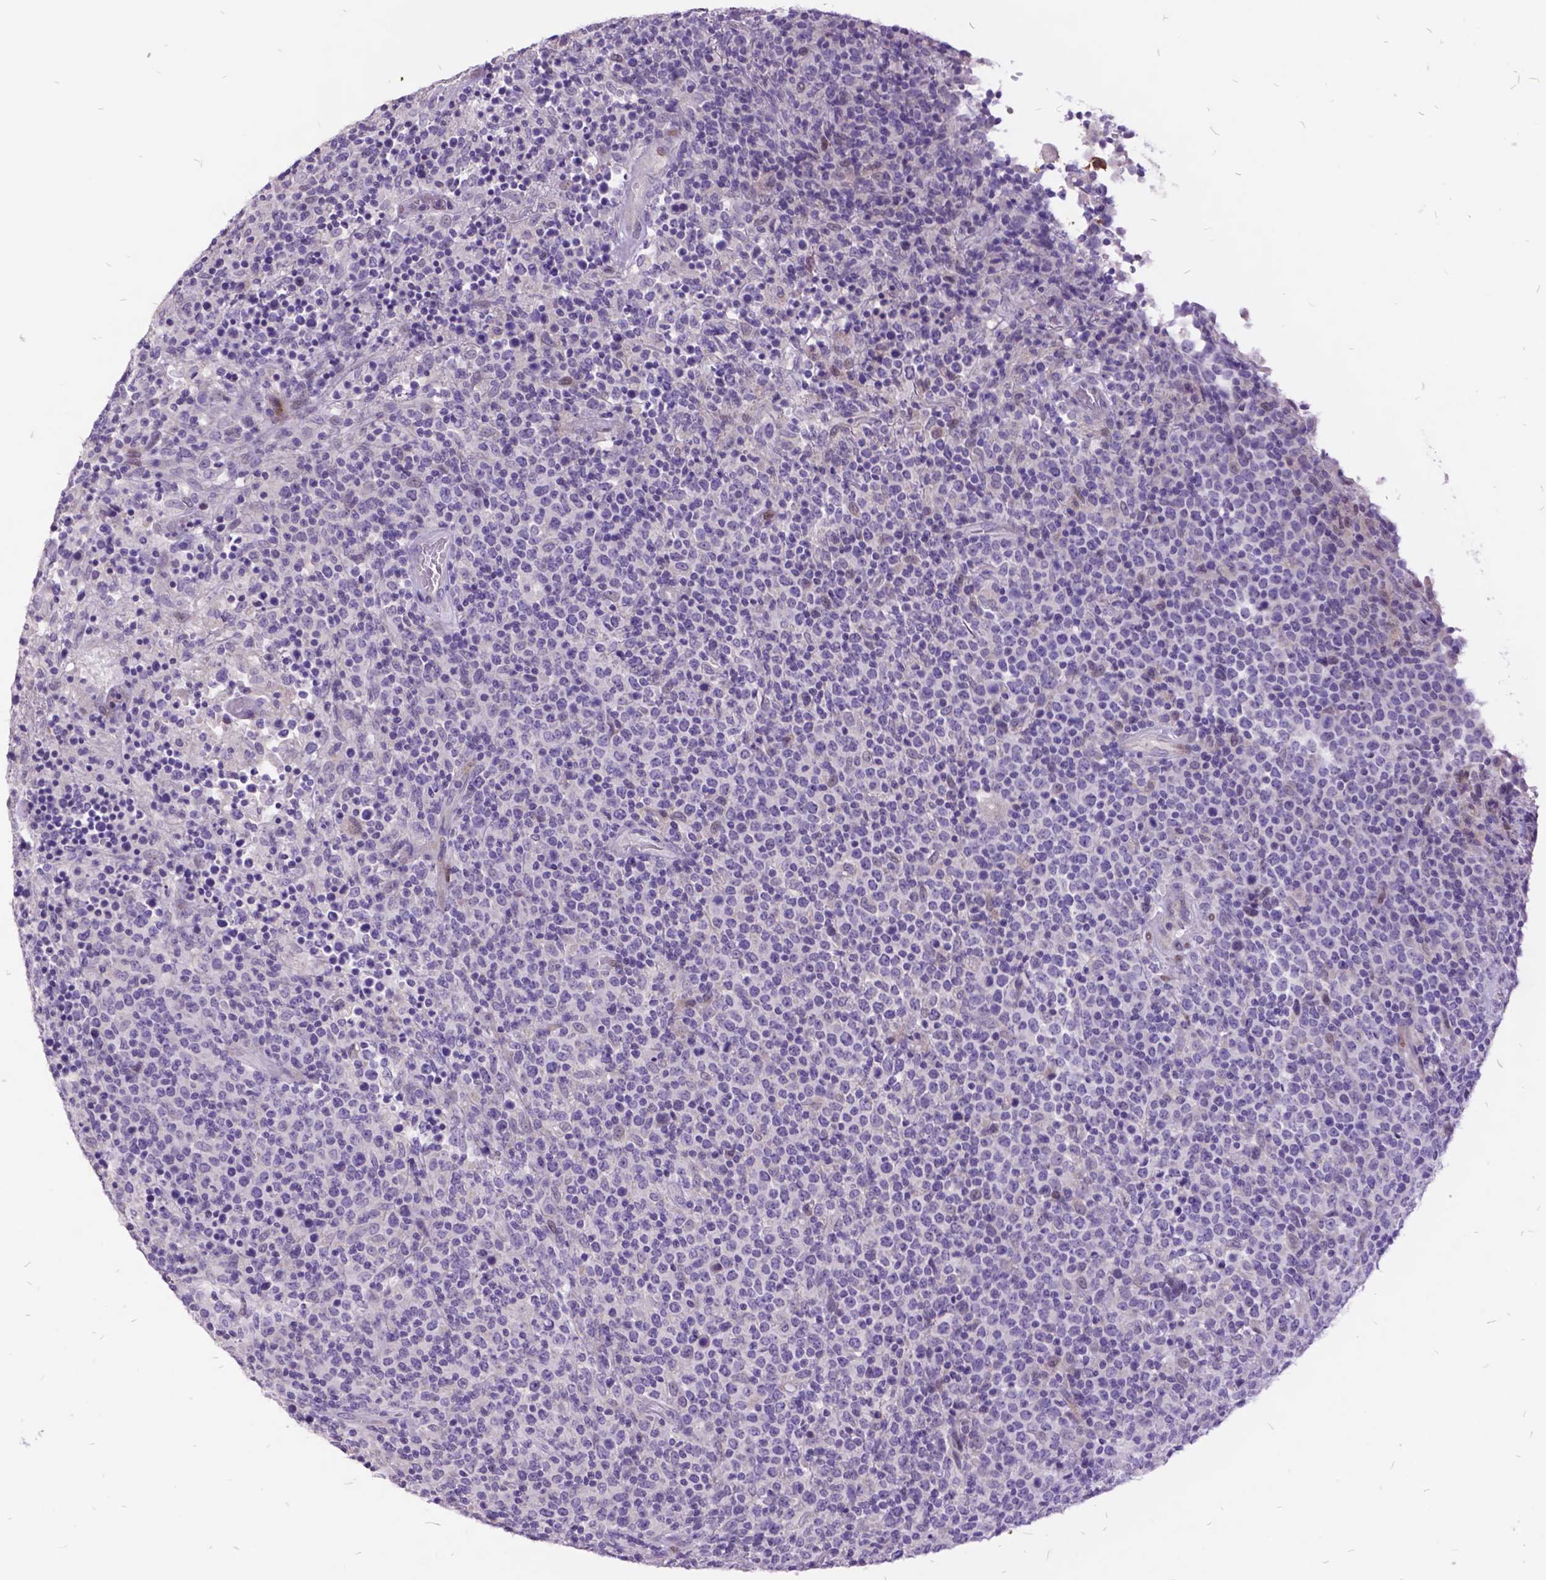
{"staining": {"intensity": "negative", "quantity": "none", "location": "none"}, "tissue": "lymphoma", "cell_type": "Tumor cells", "image_type": "cancer", "snomed": [{"axis": "morphology", "description": "Malignant lymphoma, non-Hodgkin's type, High grade"}, {"axis": "topography", "description": "Lung"}], "caption": "Tumor cells show no significant staining in malignant lymphoma, non-Hodgkin's type (high-grade).", "gene": "ITGB6", "patient": {"sex": "male", "age": 79}}